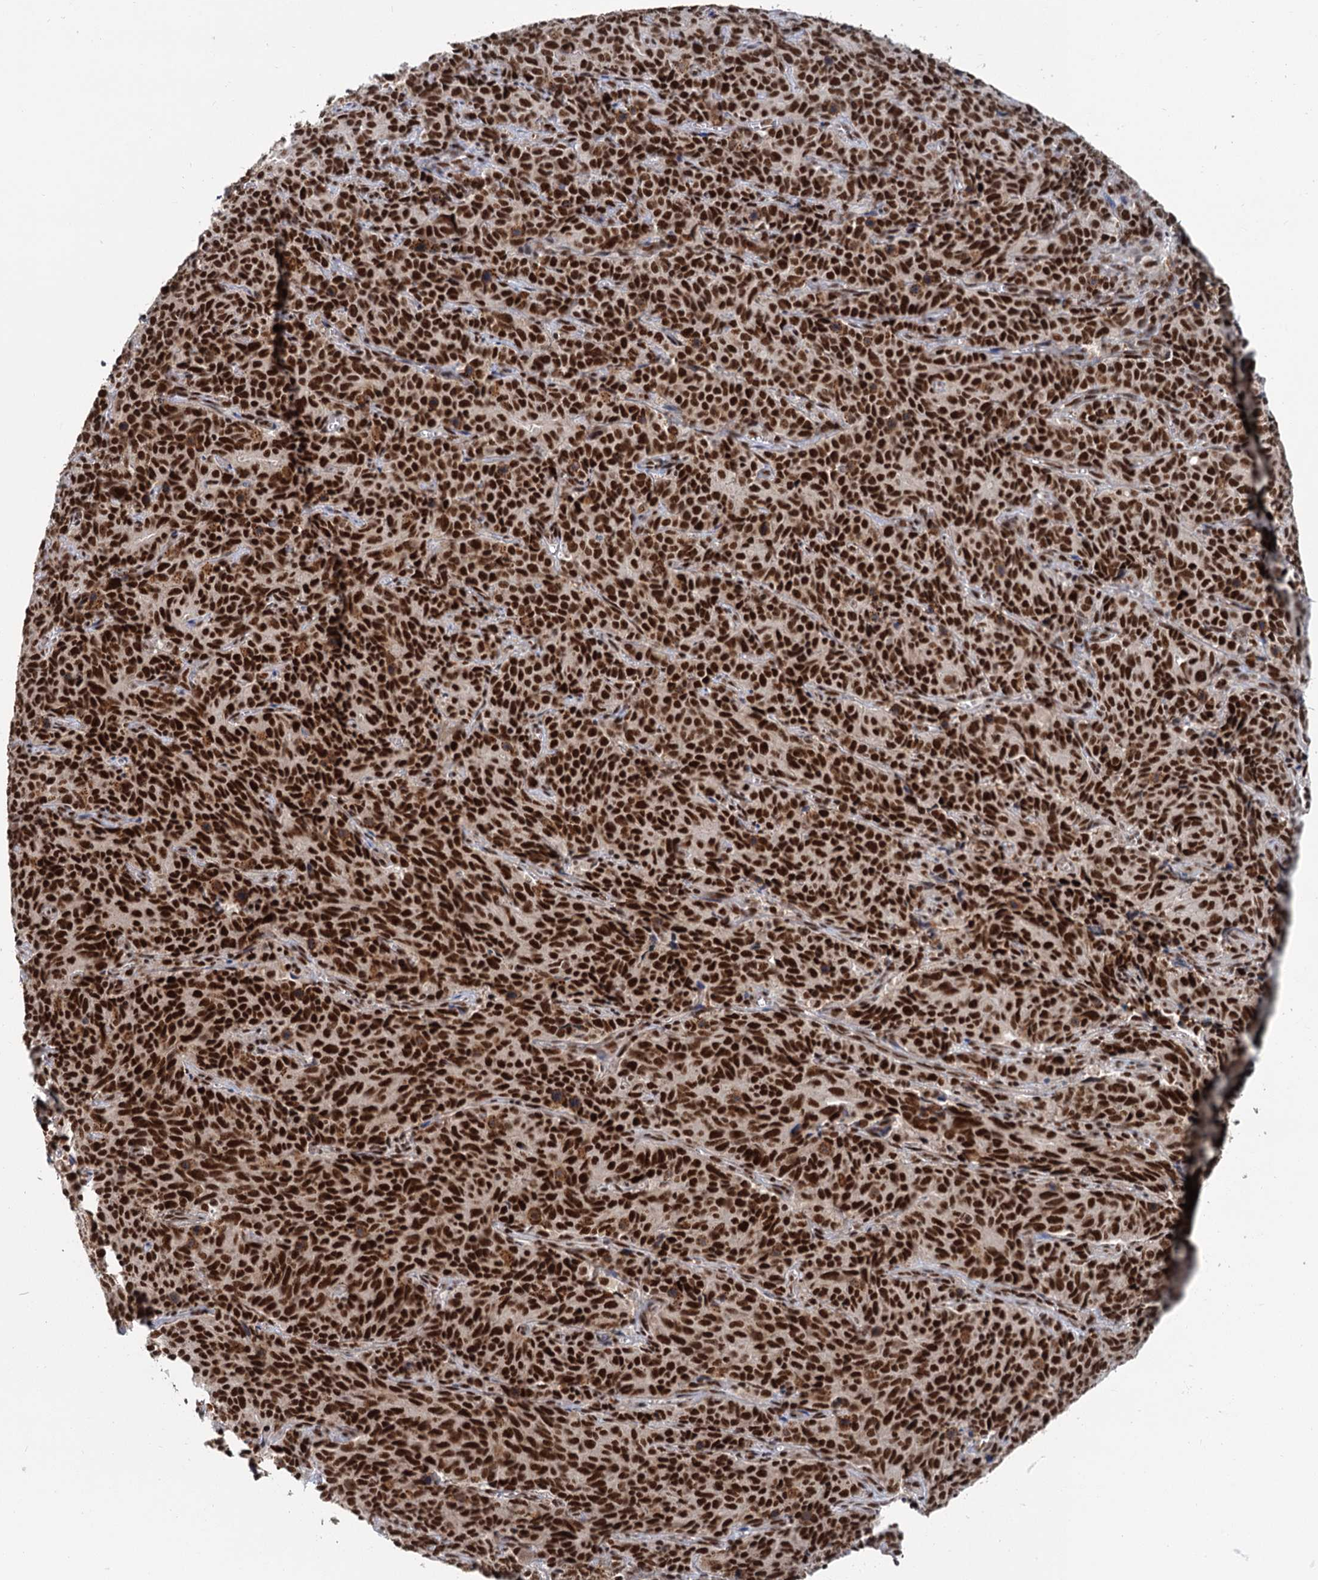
{"staining": {"intensity": "strong", "quantity": ">75%", "location": "nuclear"}, "tissue": "cervical cancer", "cell_type": "Tumor cells", "image_type": "cancer", "snomed": [{"axis": "morphology", "description": "Squamous cell carcinoma, NOS"}, {"axis": "topography", "description": "Cervix"}], "caption": "Immunohistochemistry photomicrograph of neoplastic tissue: cervical cancer (squamous cell carcinoma) stained using IHC reveals high levels of strong protein expression localized specifically in the nuclear of tumor cells, appearing as a nuclear brown color.", "gene": "WBP4", "patient": {"sex": "female", "age": 60}}